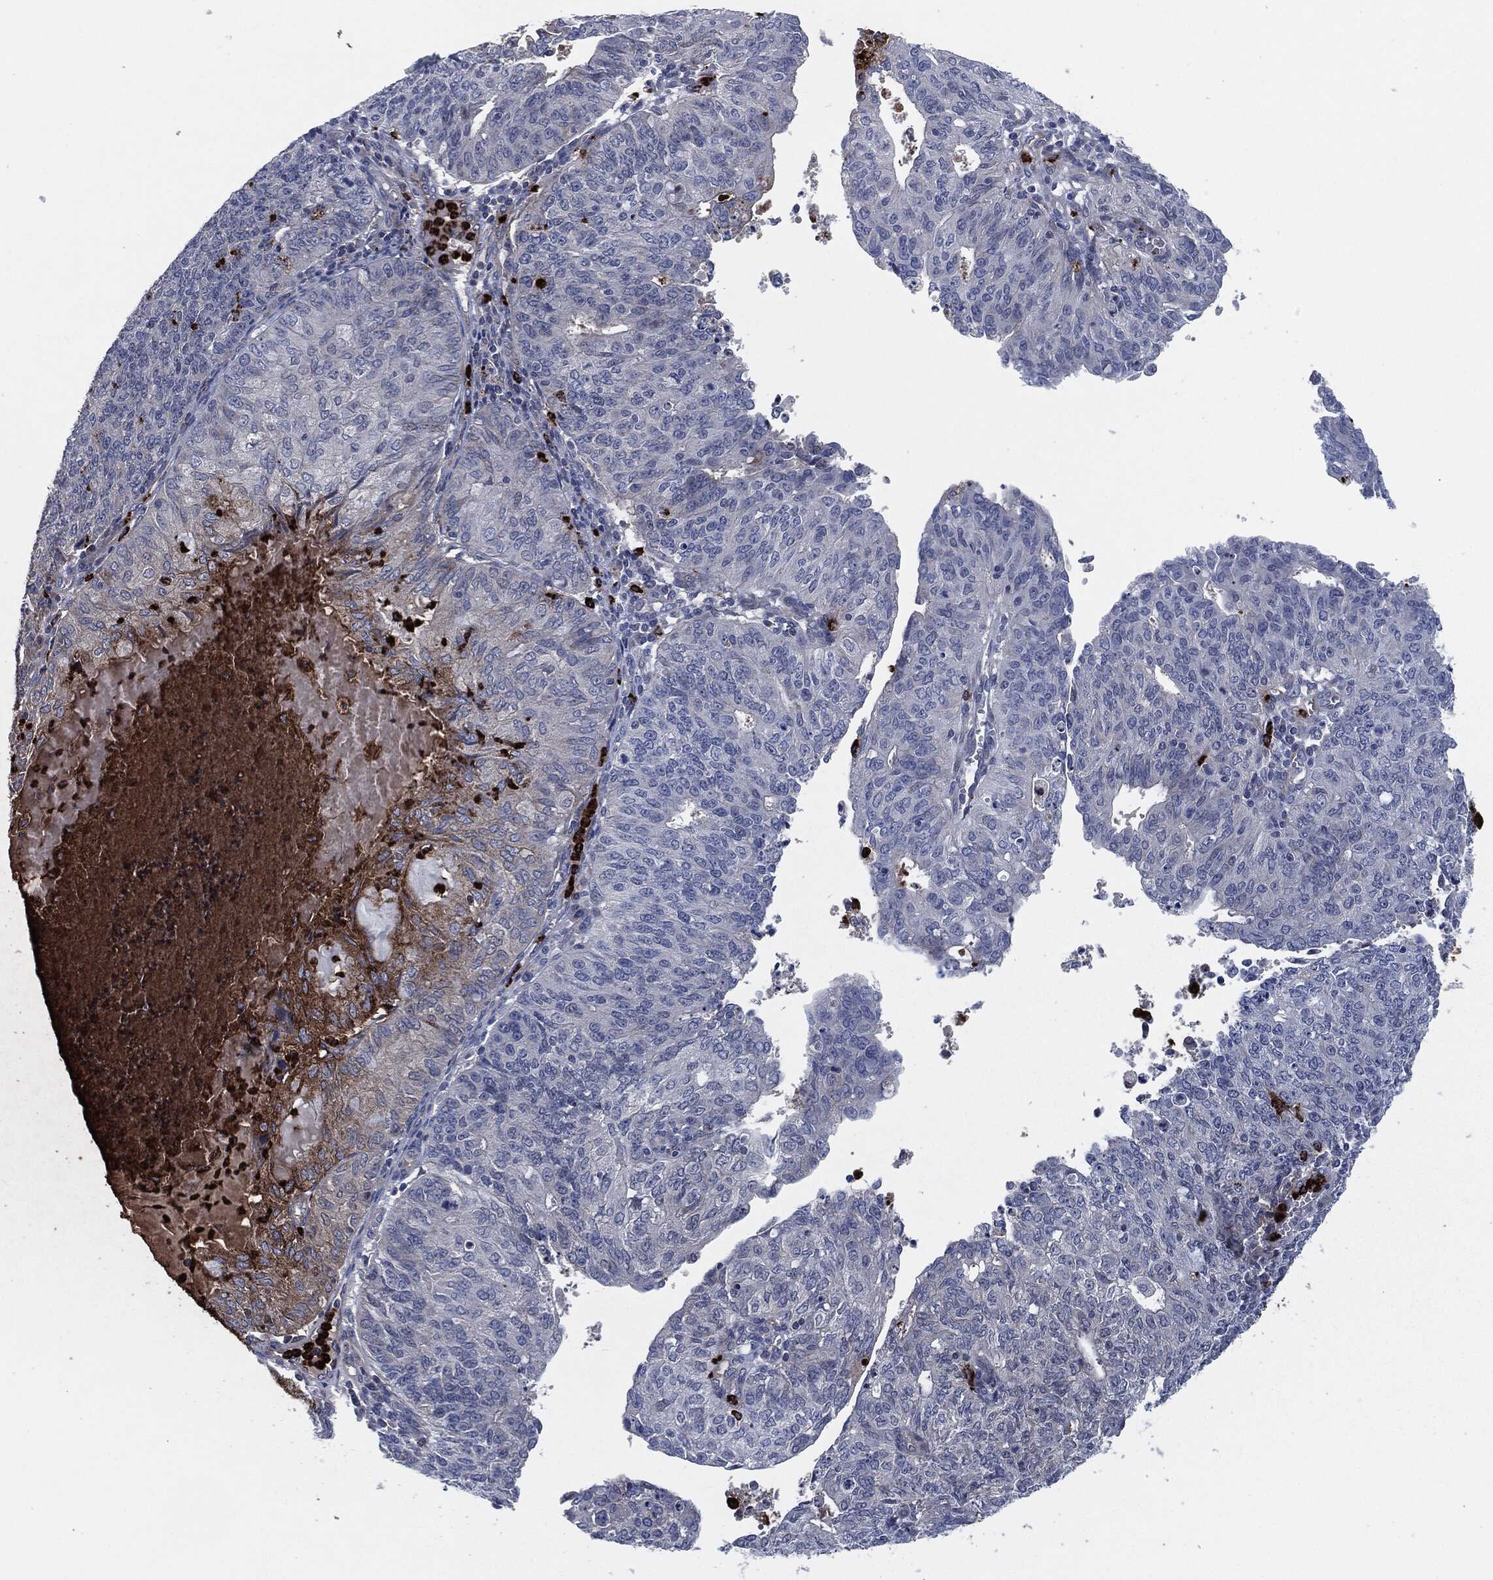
{"staining": {"intensity": "negative", "quantity": "none", "location": "none"}, "tissue": "endometrial cancer", "cell_type": "Tumor cells", "image_type": "cancer", "snomed": [{"axis": "morphology", "description": "Adenocarcinoma, NOS"}, {"axis": "topography", "description": "Endometrium"}], "caption": "Immunohistochemistry of adenocarcinoma (endometrial) displays no positivity in tumor cells. (DAB (3,3'-diaminobenzidine) immunohistochemistry (IHC) with hematoxylin counter stain).", "gene": "MPO", "patient": {"sex": "female", "age": 82}}